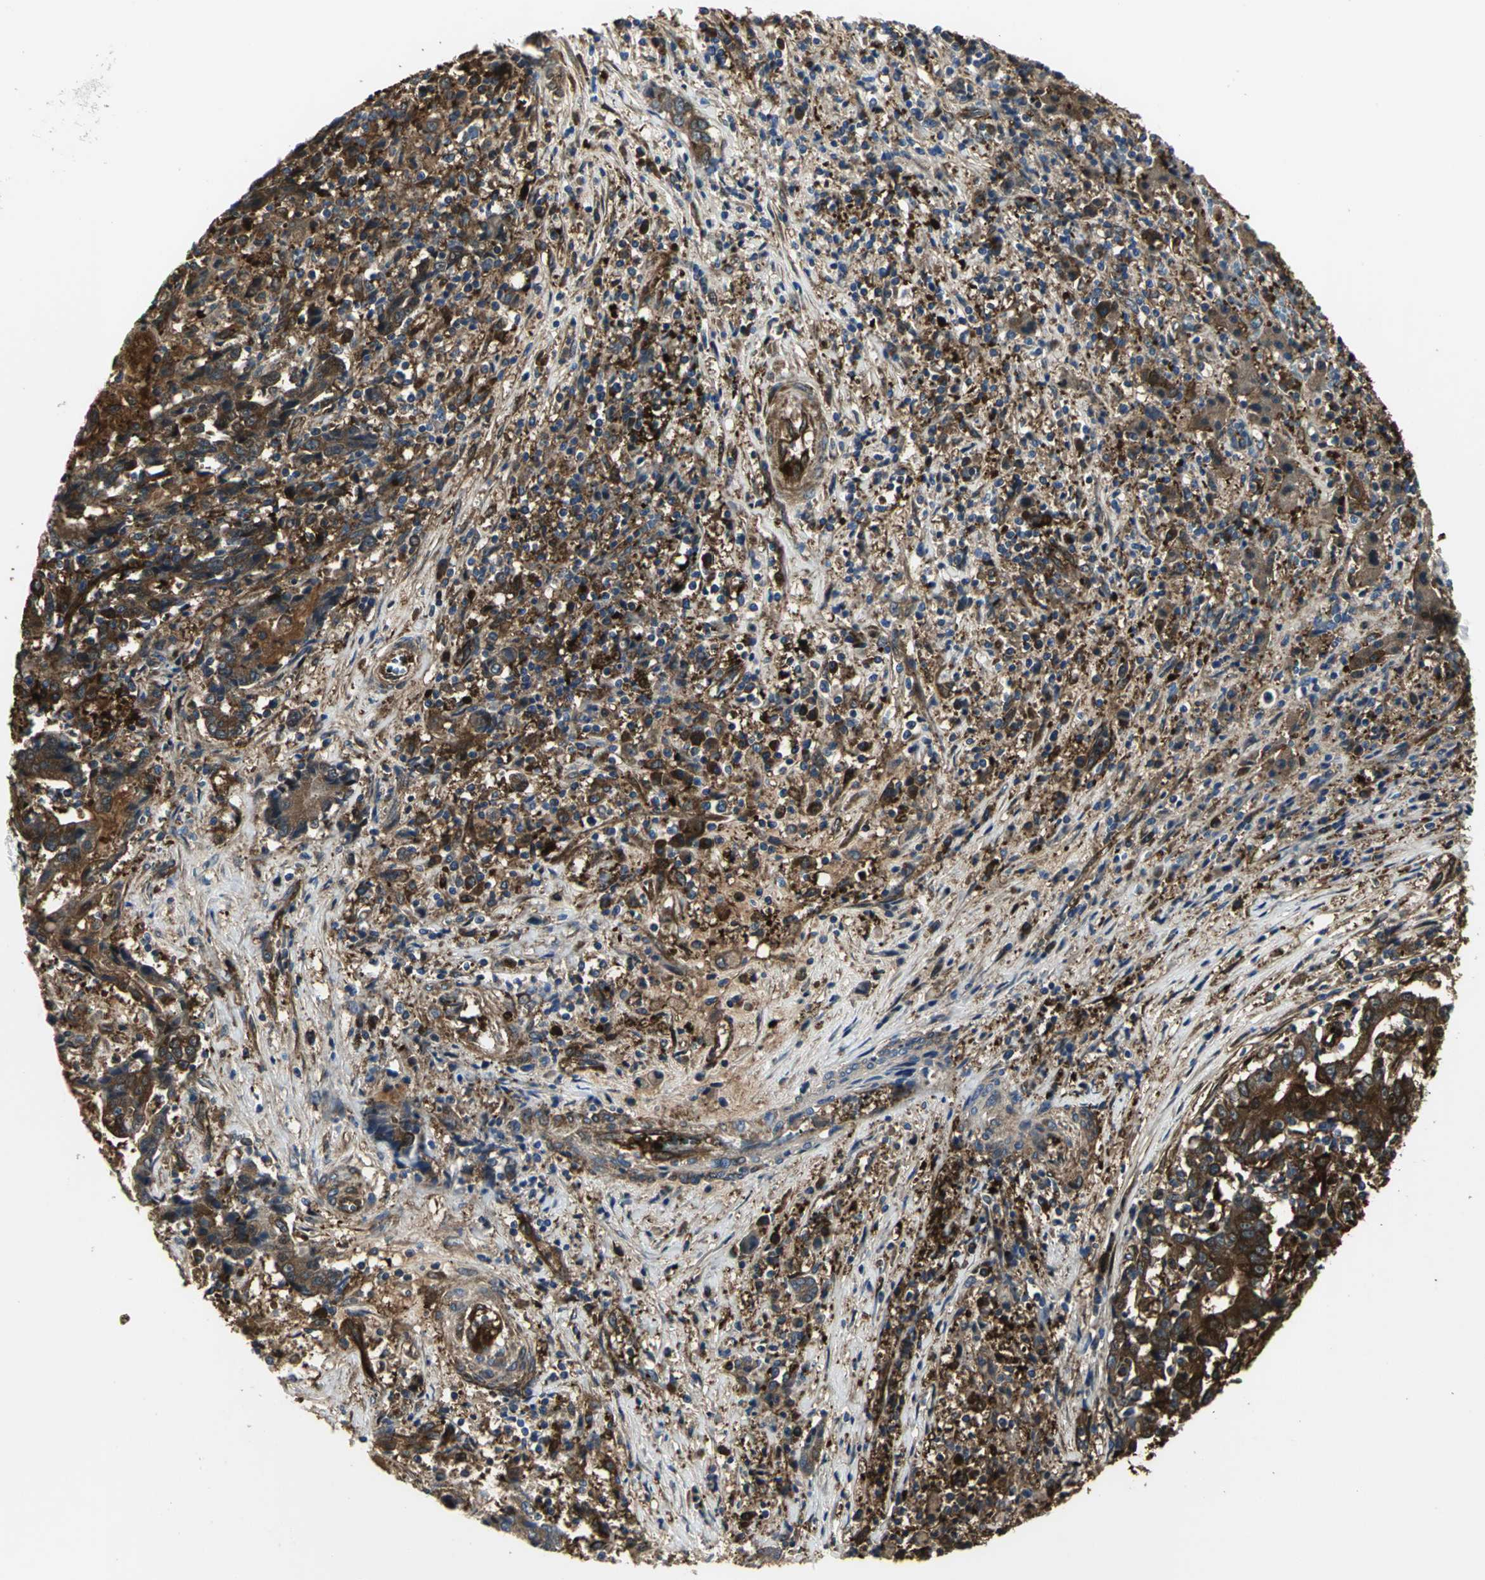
{"staining": {"intensity": "strong", "quantity": ">75%", "location": "cytoplasmic/membranous"}, "tissue": "liver cancer", "cell_type": "Tumor cells", "image_type": "cancer", "snomed": [{"axis": "morphology", "description": "Cholangiocarcinoma"}, {"axis": "topography", "description": "Liver"}], "caption": "The immunohistochemical stain labels strong cytoplasmic/membranous positivity in tumor cells of cholangiocarcinoma (liver) tissue.", "gene": "CHRNB1", "patient": {"sex": "male", "age": 57}}